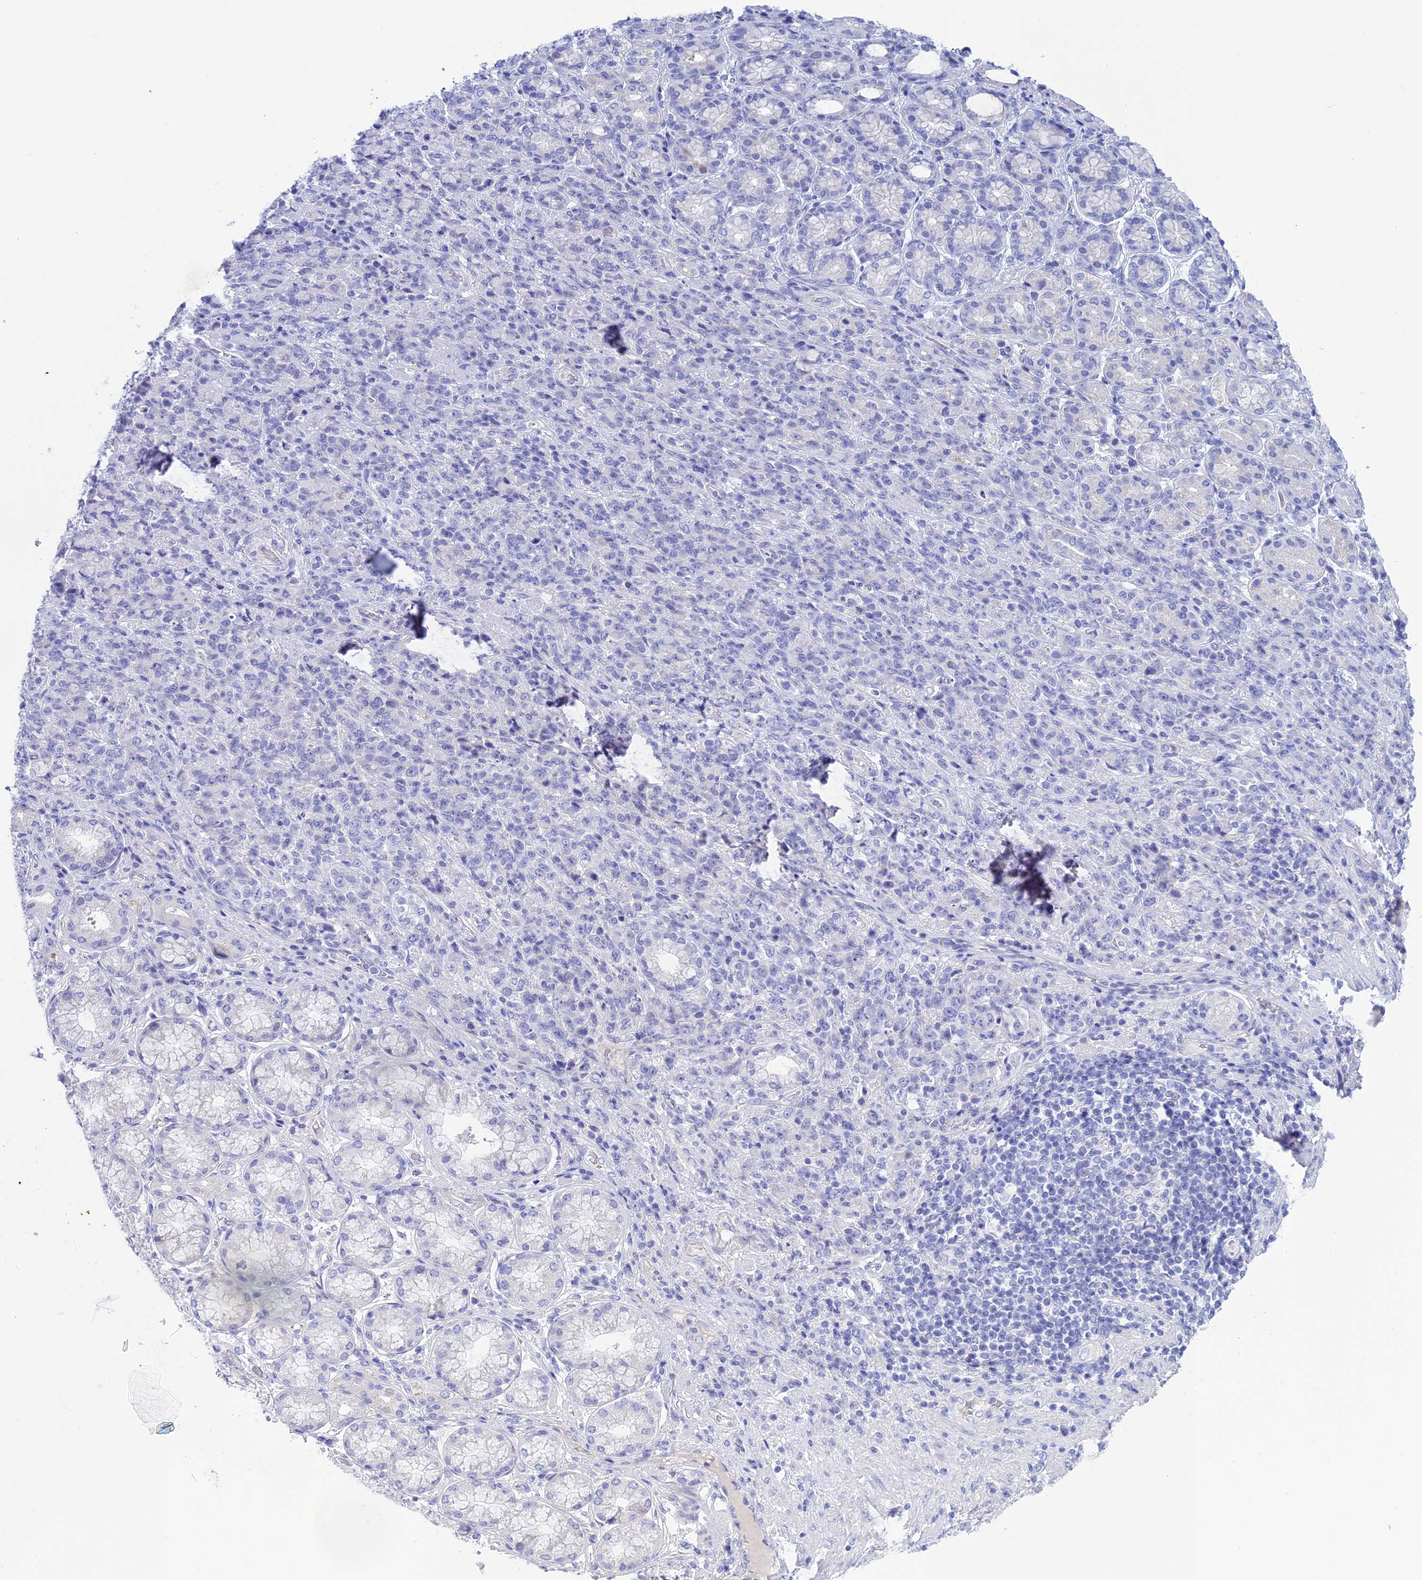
{"staining": {"intensity": "negative", "quantity": "none", "location": "none"}, "tissue": "stomach cancer", "cell_type": "Tumor cells", "image_type": "cancer", "snomed": [{"axis": "morphology", "description": "Adenocarcinoma, NOS"}, {"axis": "topography", "description": "Stomach"}], "caption": "This image is of stomach cancer stained with IHC to label a protein in brown with the nuclei are counter-stained blue. There is no staining in tumor cells.", "gene": "BTBD19", "patient": {"sex": "female", "age": 79}}